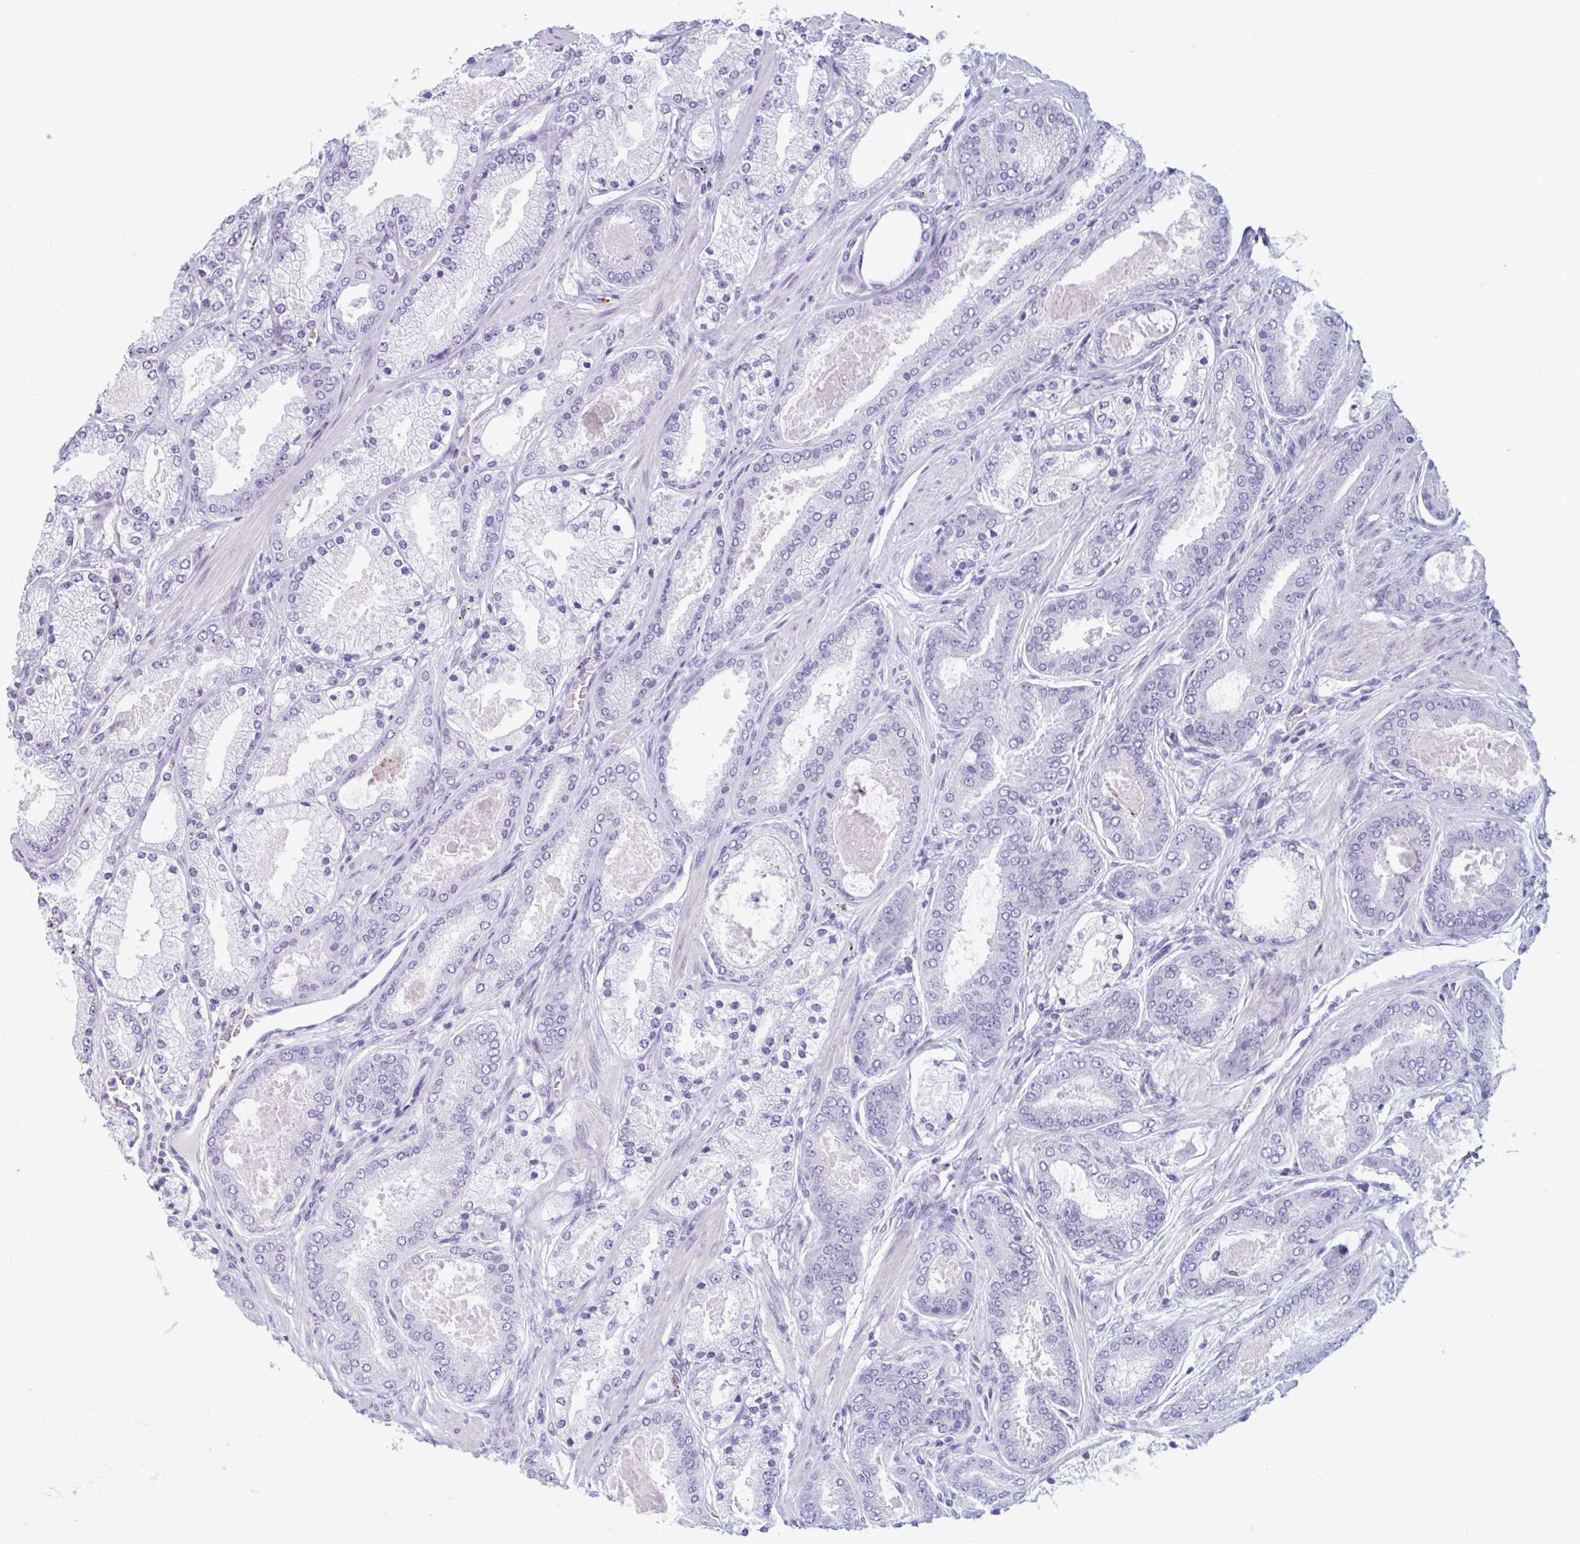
{"staining": {"intensity": "negative", "quantity": "none", "location": "none"}, "tissue": "prostate cancer", "cell_type": "Tumor cells", "image_type": "cancer", "snomed": [{"axis": "morphology", "description": "Adenocarcinoma, High grade"}, {"axis": "topography", "description": "Prostate"}], "caption": "Tumor cells show no significant positivity in high-grade adenocarcinoma (prostate).", "gene": "C12orf71", "patient": {"sex": "male", "age": 63}}